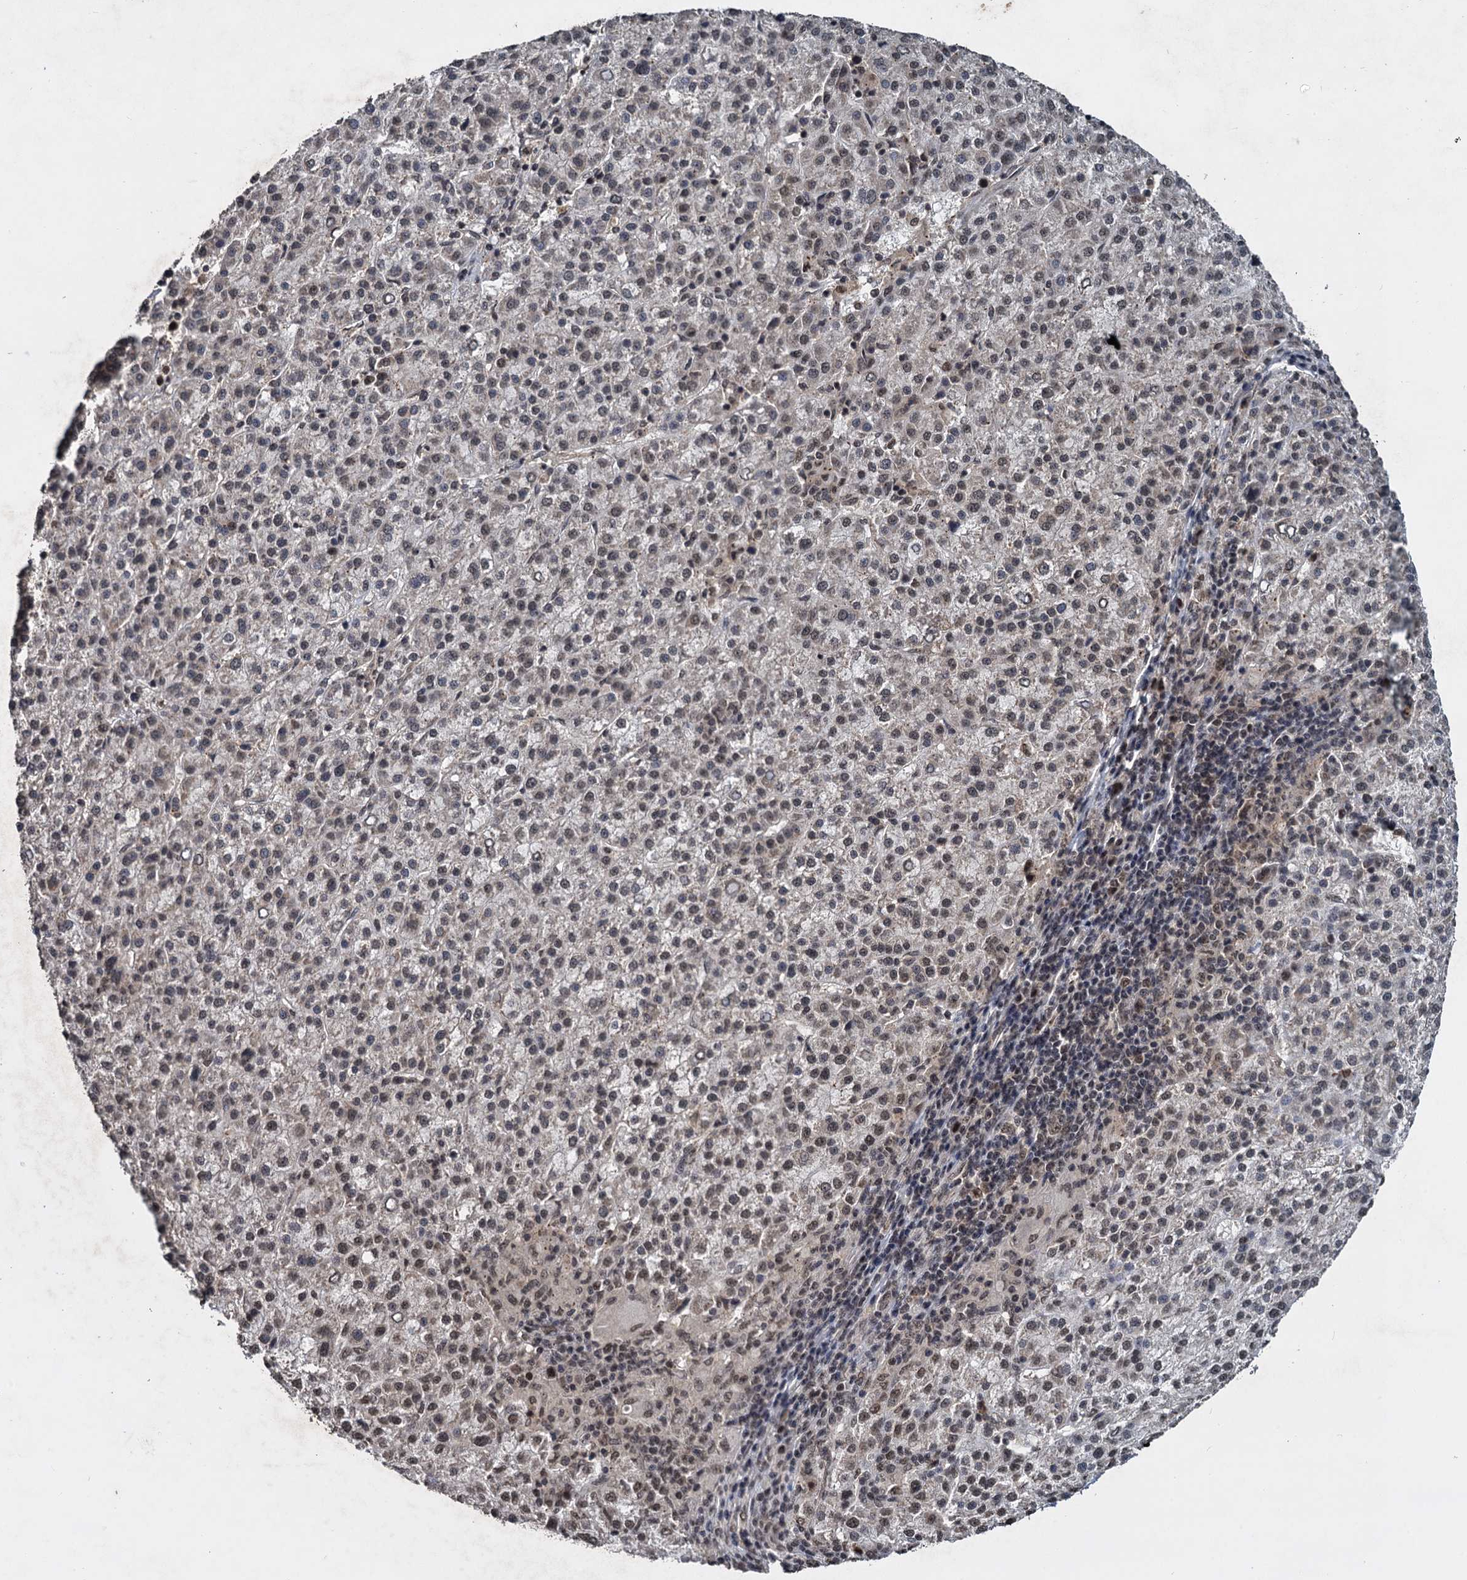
{"staining": {"intensity": "weak", "quantity": "25%-75%", "location": "nuclear"}, "tissue": "liver cancer", "cell_type": "Tumor cells", "image_type": "cancer", "snomed": [{"axis": "morphology", "description": "Carcinoma, Hepatocellular, NOS"}, {"axis": "topography", "description": "Liver"}], "caption": "This photomicrograph exhibits IHC staining of hepatocellular carcinoma (liver), with low weak nuclear expression in approximately 25%-75% of tumor cells.", "gene": "FAM216B", "patient": {"sex": "female", "age": 58}}